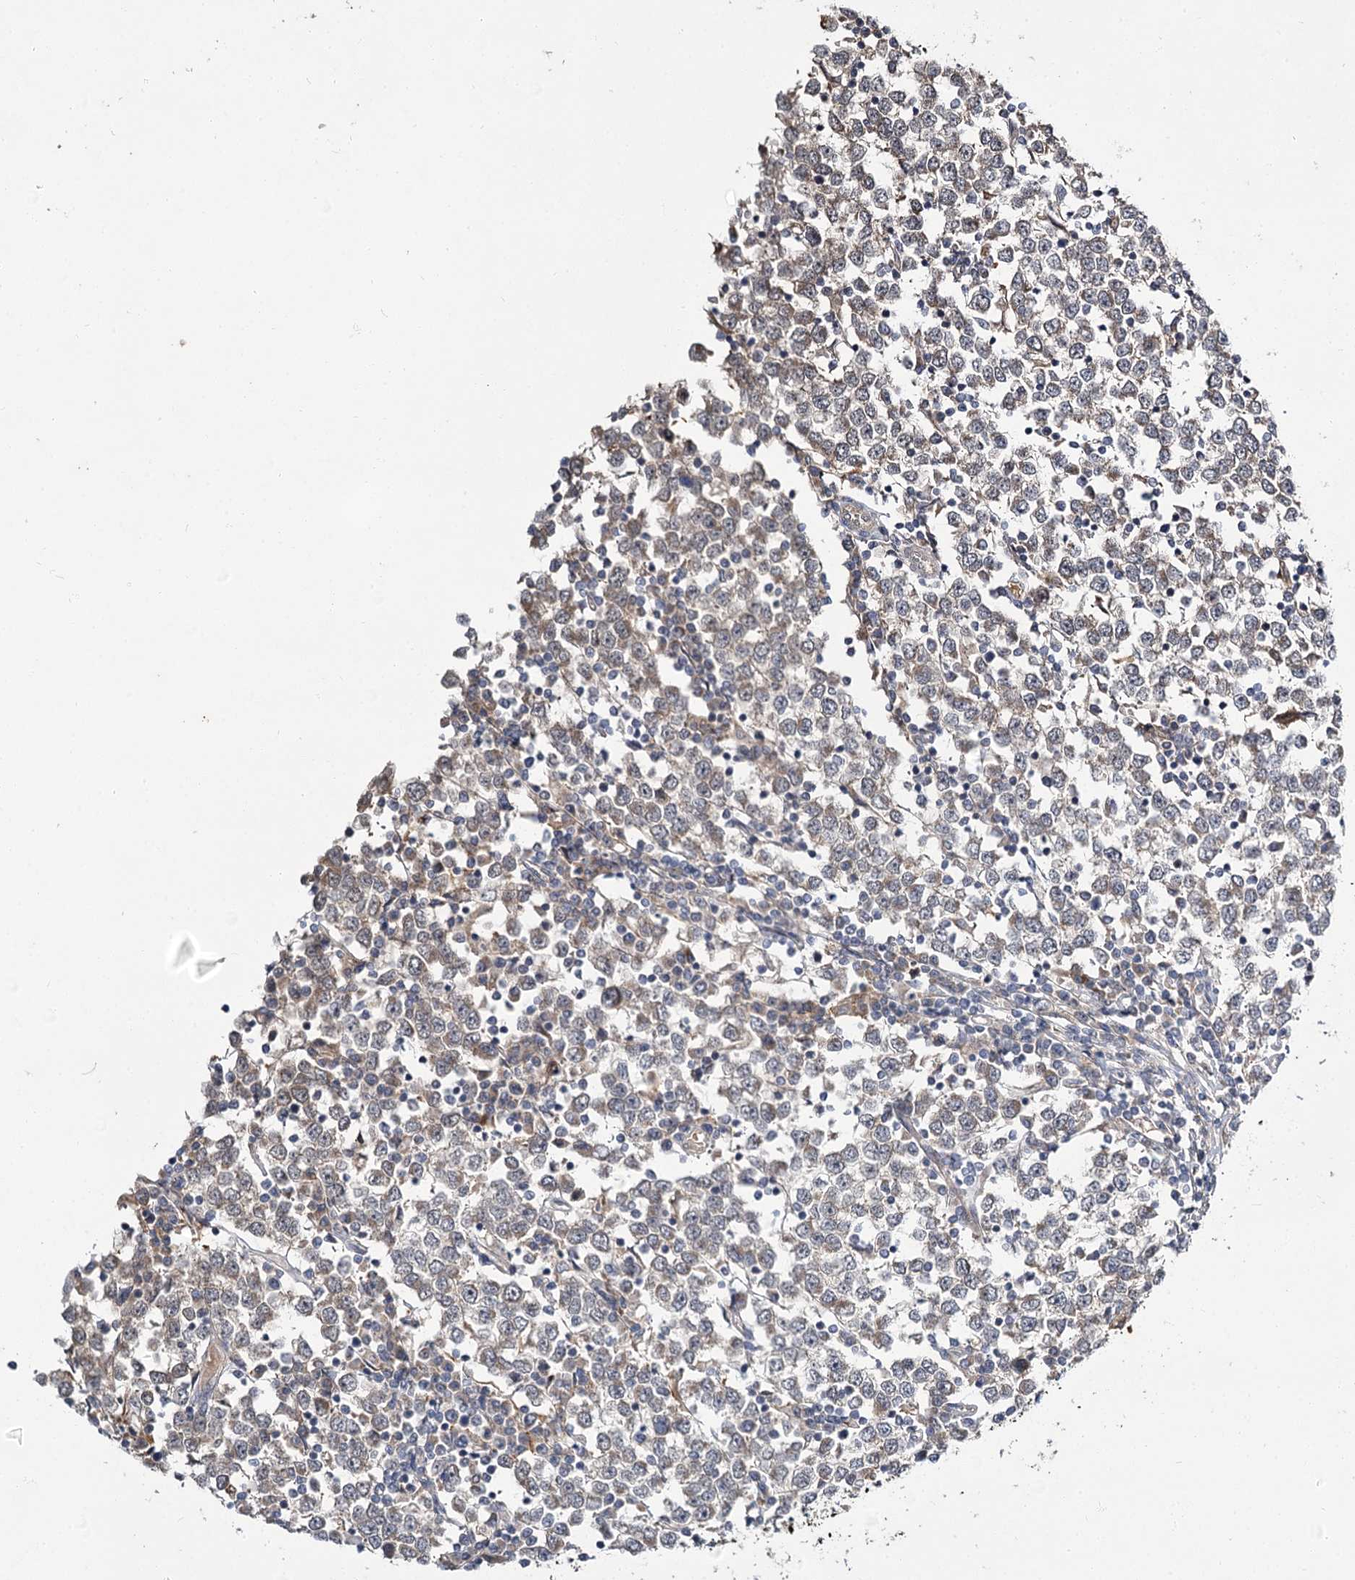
{"staining": {"intensity": "weak", "quantity": "<25%", "location": "cytoplasmic/membranous"}, "tissue": "testis cancer", "cell_type": "Tumor cells", "image_type": "cancer", "snomed": [{"axis": "morphology", "description": "Seminoma, NOS"}, {"axis": "topography", "description": "Testis"}], "caption": "IHC micrograph of testis seminoma stained for a protein (brown), which demonstrates no expression in tumor cells. (Stains: DAB (3,3'-diaminobenzidine) immunohistochemistry (IHC) with hematoxylin counter stain, Microscopy: brightfield microscopy at high magnification).", "gene": "MFN1", "patient": {"sex": "male", "age": 65}}